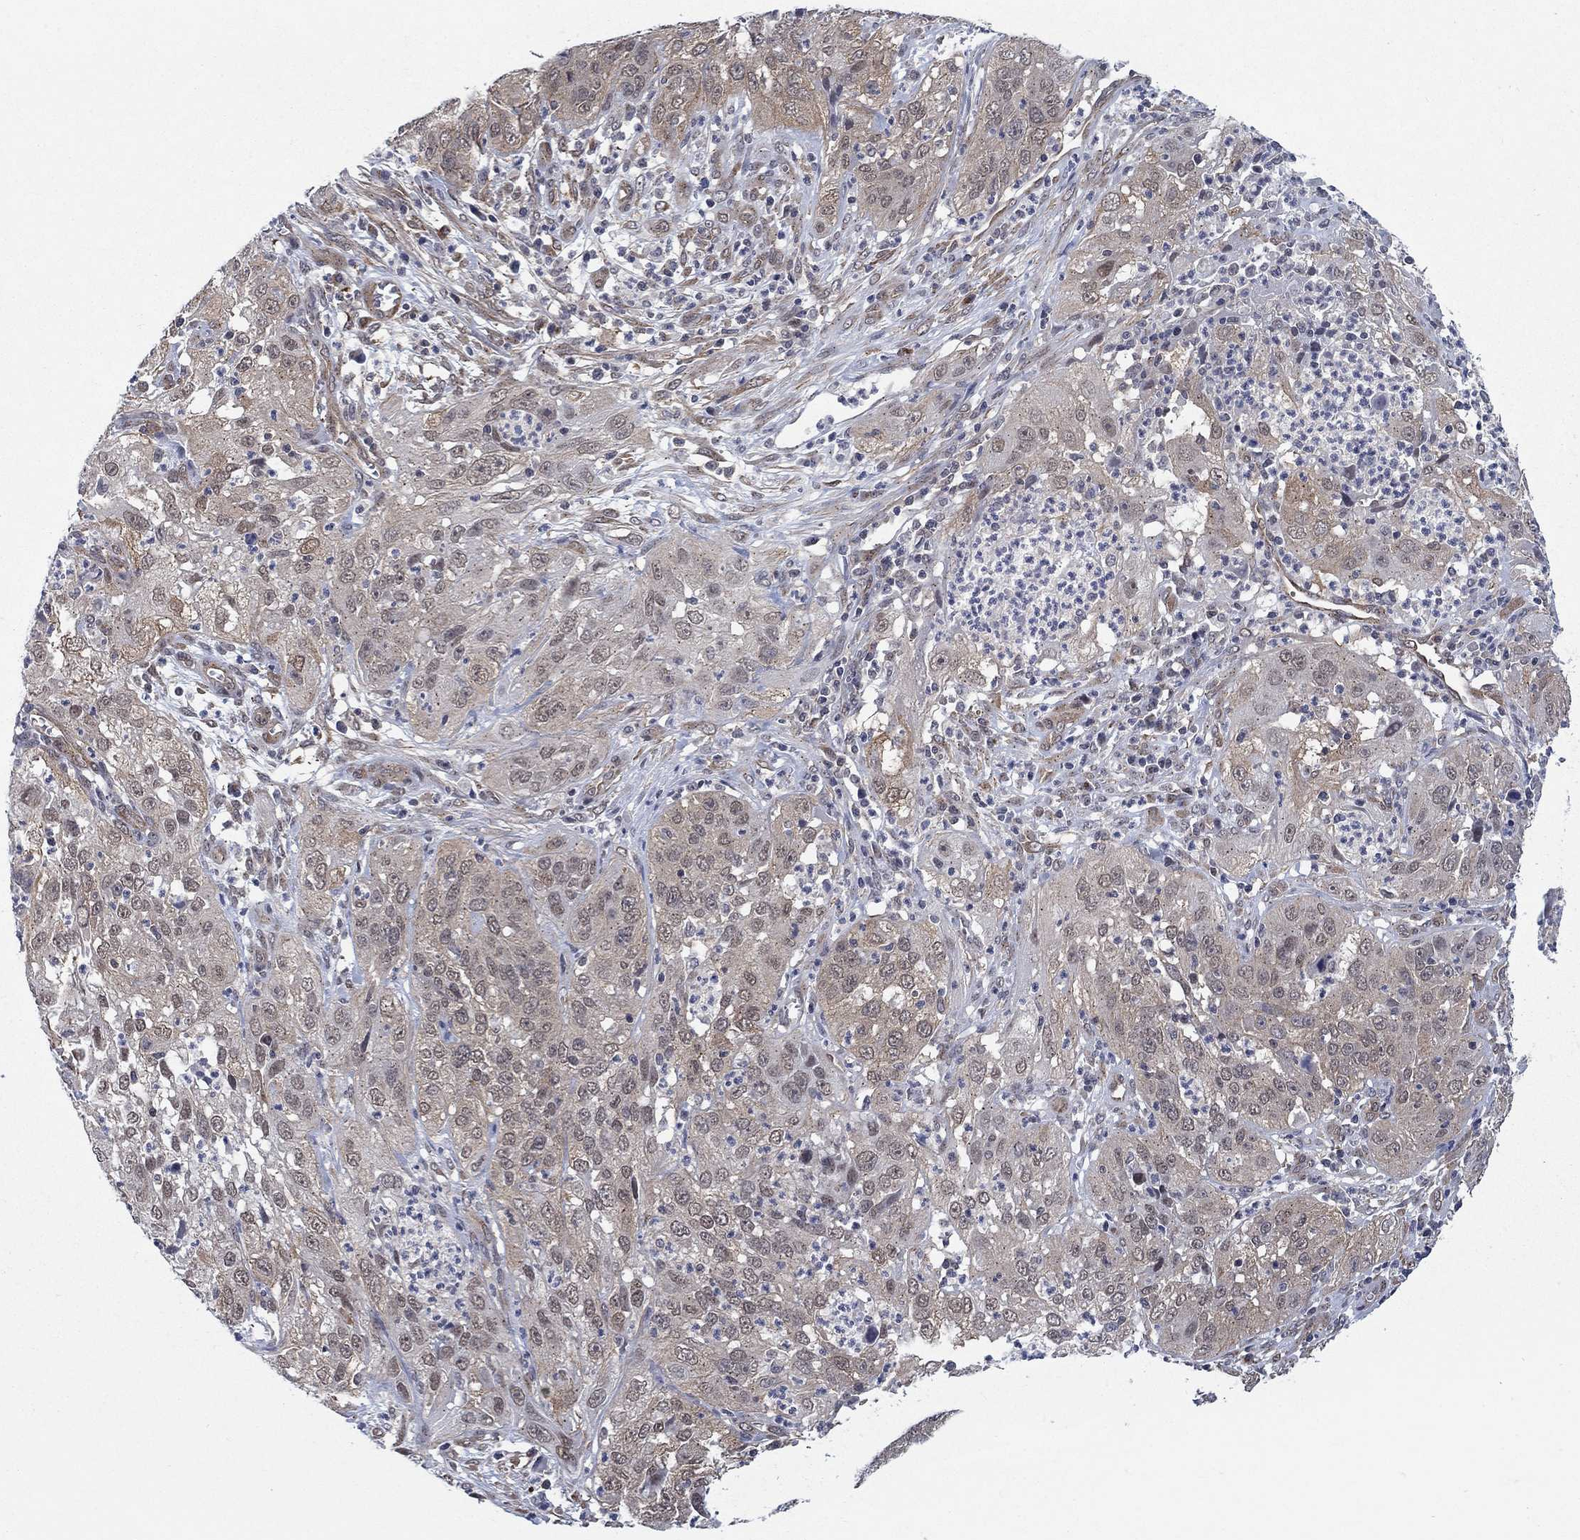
{"staining": {"intensity": "weak", "quantity": ">75%", "location": "cytoplasmic/membranous"}, "tissue": "cervical cancer", "cell_type": "Tumor cells", "image_type": "cancer", "snomed": [{"axis": "morphology", "description": "Squamous cell carcinoma, NOS"}, {"axis": "topography", "description": "Cervix"}], "caption": "Cervical squamous cell carcinoma tissue reveals weak cytoplasmic/membranous expression in approximately >75% of tumor cells", "gene": "SH3RF1", "patient": {"sex": "female", "age": 32}}